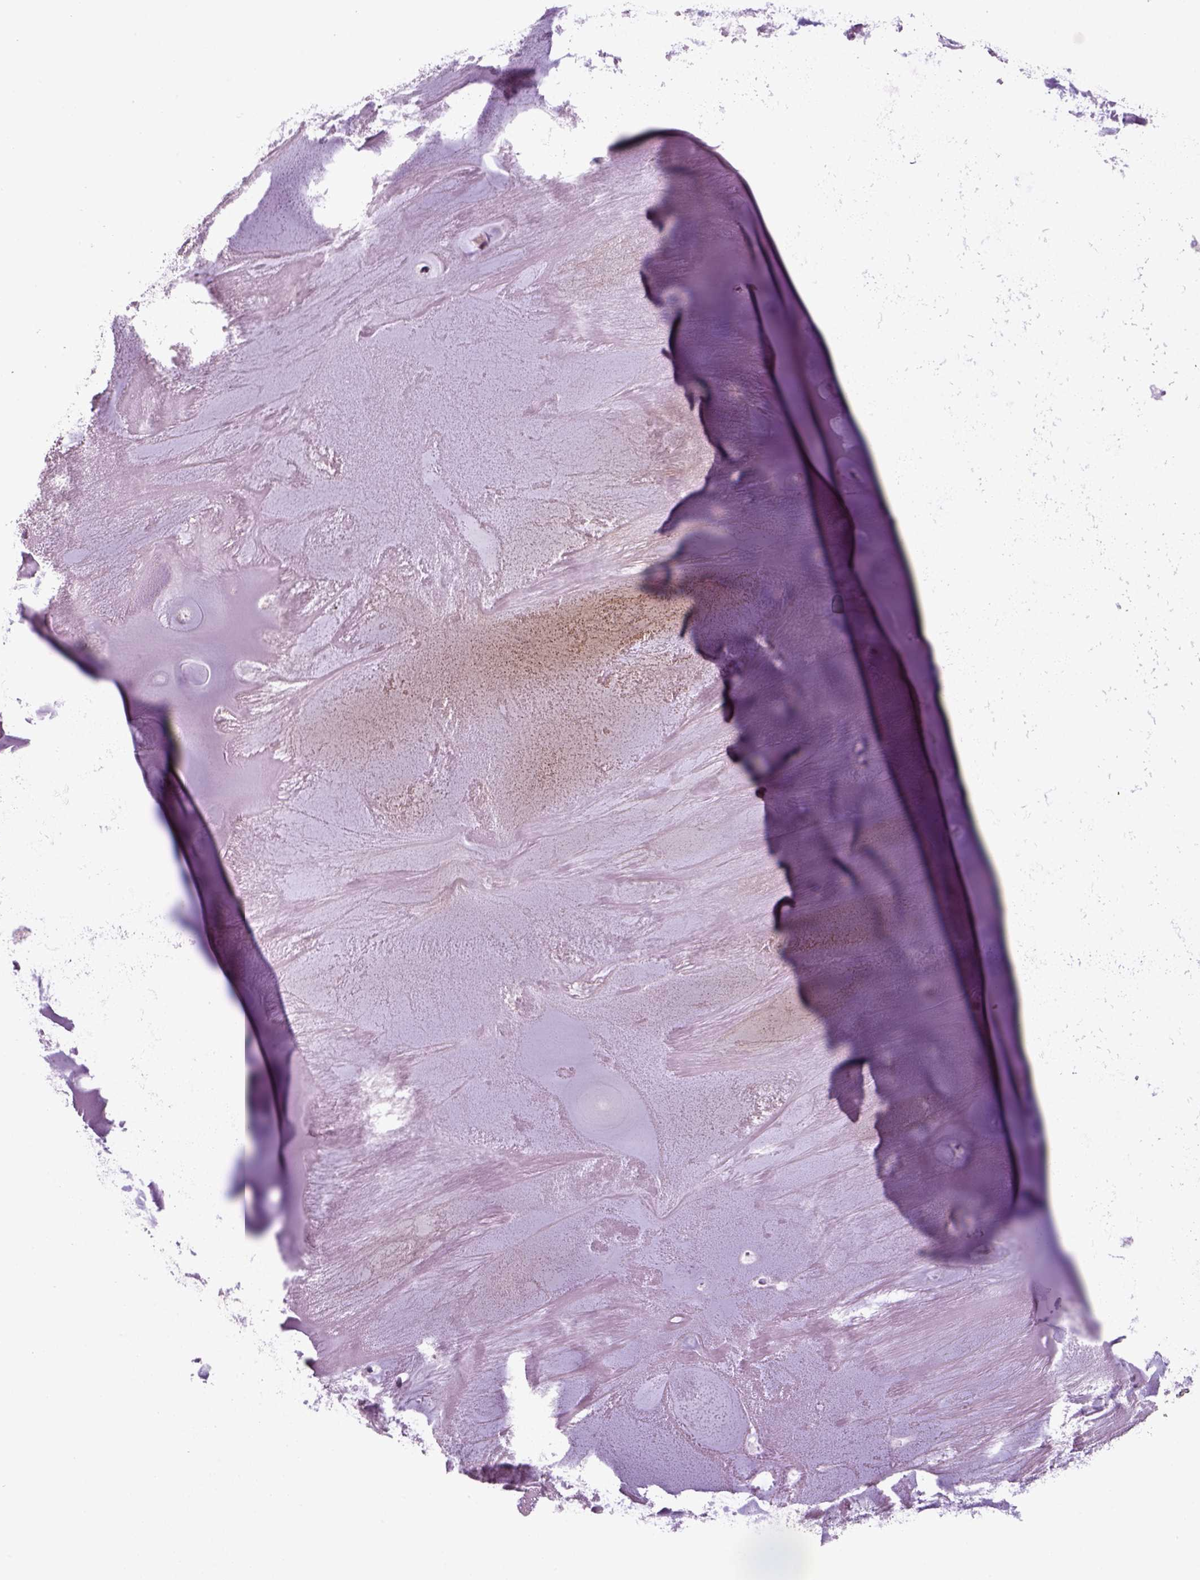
{"staining": {"intensity": "negative", "quantity": "none", "location": "none"}, "tissue": "soft tissue", "cell_type": "Chondrocytes", "image_type": "normal", "snomed": [{"axis": "morphology", "description": "Normal tissue, NOS"}, {"axis": "morphology", "description": "Squamous cell carcinoma, NOS"}, {"axis": "topography", "description": "Cartilage tissue"}, {"axis": "topography", "description": "Lung"}], "caption": "Immunohistochemistry of normal soft tissue shows no expression in chondrocytes. (DAB immunohistochemistry visualized using brightfield microscopy, high magnification).", "gene": "PENK", "patient": {"sex": "male", "age": 66}}